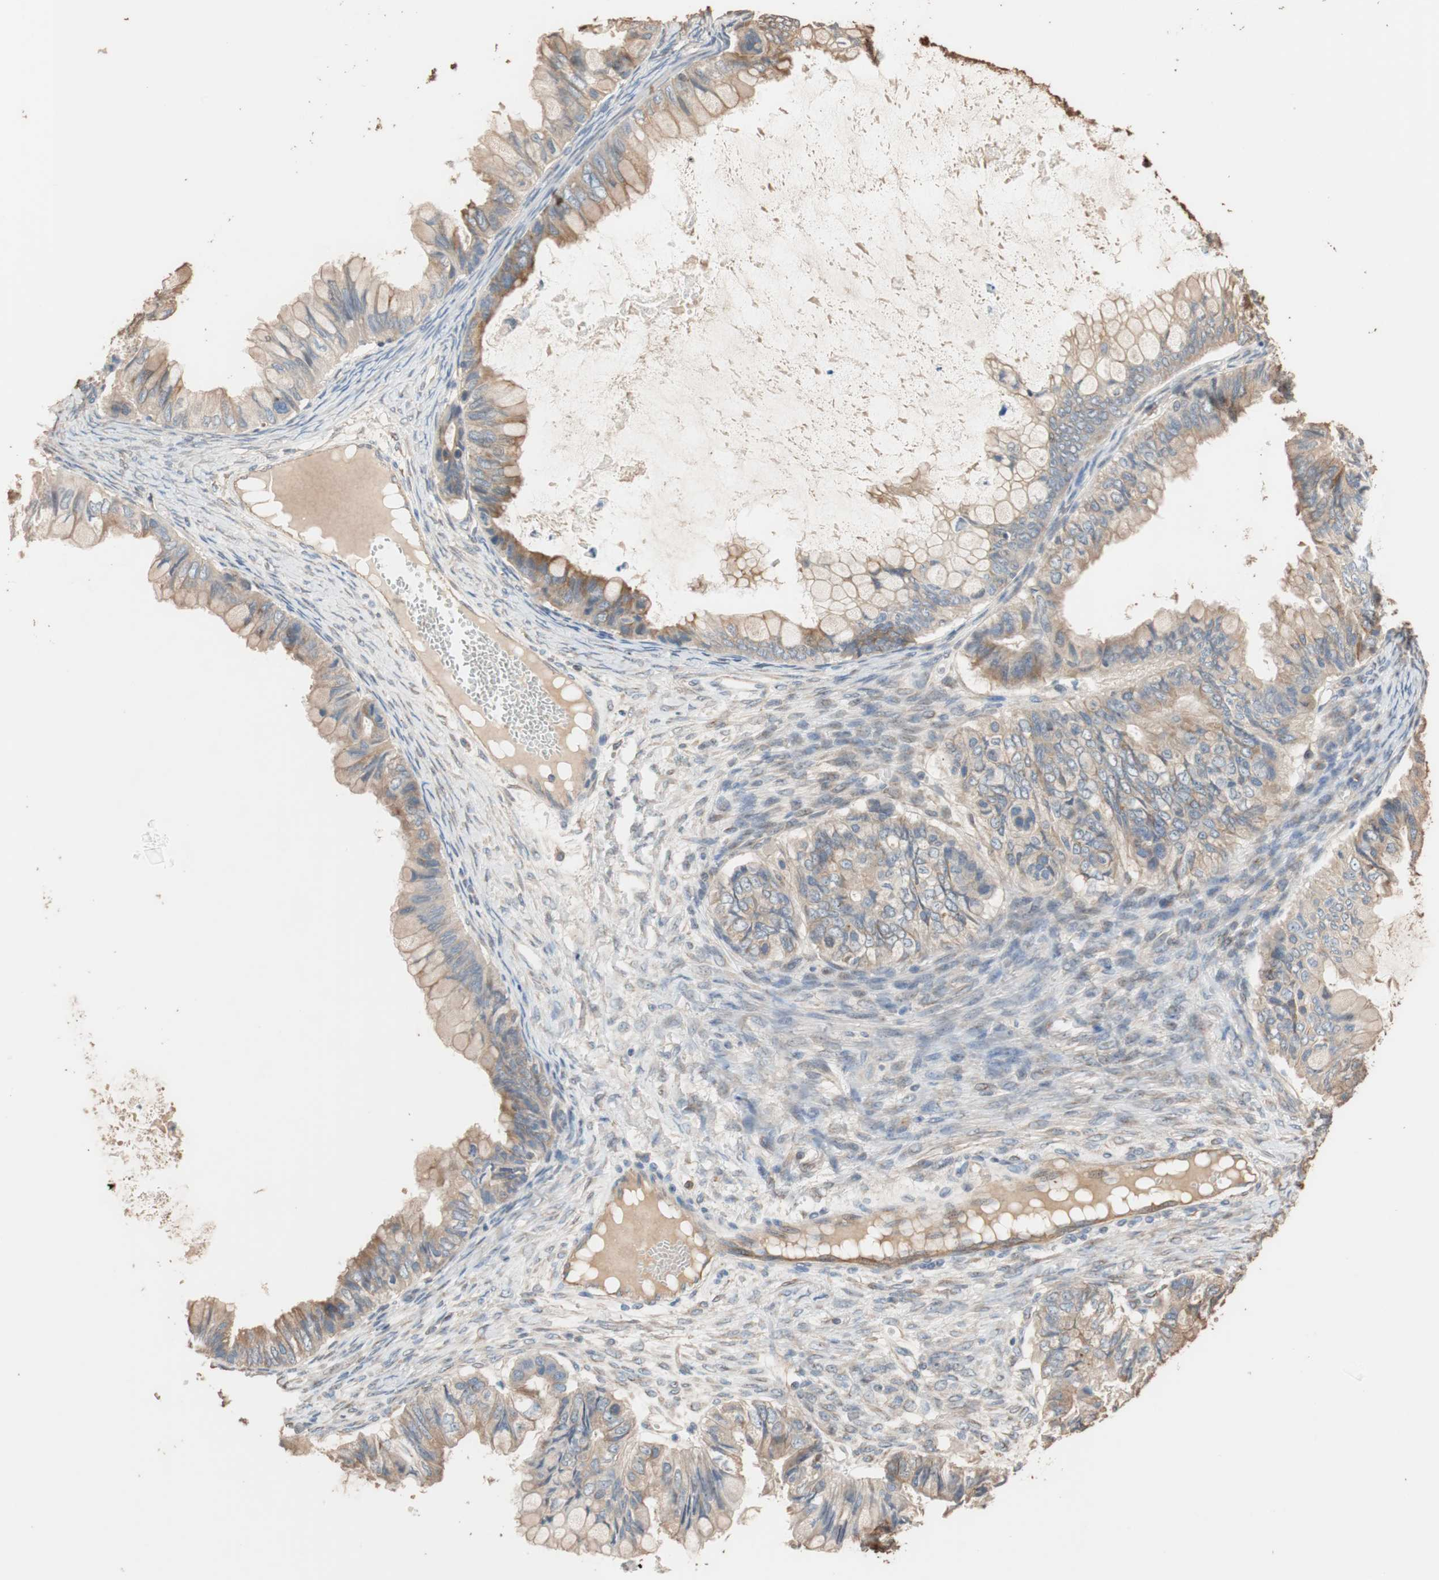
{"staining": {"intensity": "weak", "quantity": "25%-75%", "location": "cytoplasmic/membranous"}, "tissue": "ovarian cancer", "cell_type": "Tumor cells", "image_type": "cancer", "snomed": [{"axis": "morphology", "description": "Cystadenocarcinoma, mucinous, NOS"}, {"axis": "topography", "description": "Ovary"}], "caption": "Protein expression analysis of human ovarian mucinous cystadenocarcinoma reveals weak cytoplasmic/membranous expression in approximately 25%-75% of tumor cells. (DAB = brown stain, brightfield microscopy at high magnification).", "gene": "TUBB", "patient": {"sex": "female", "age": 80}}